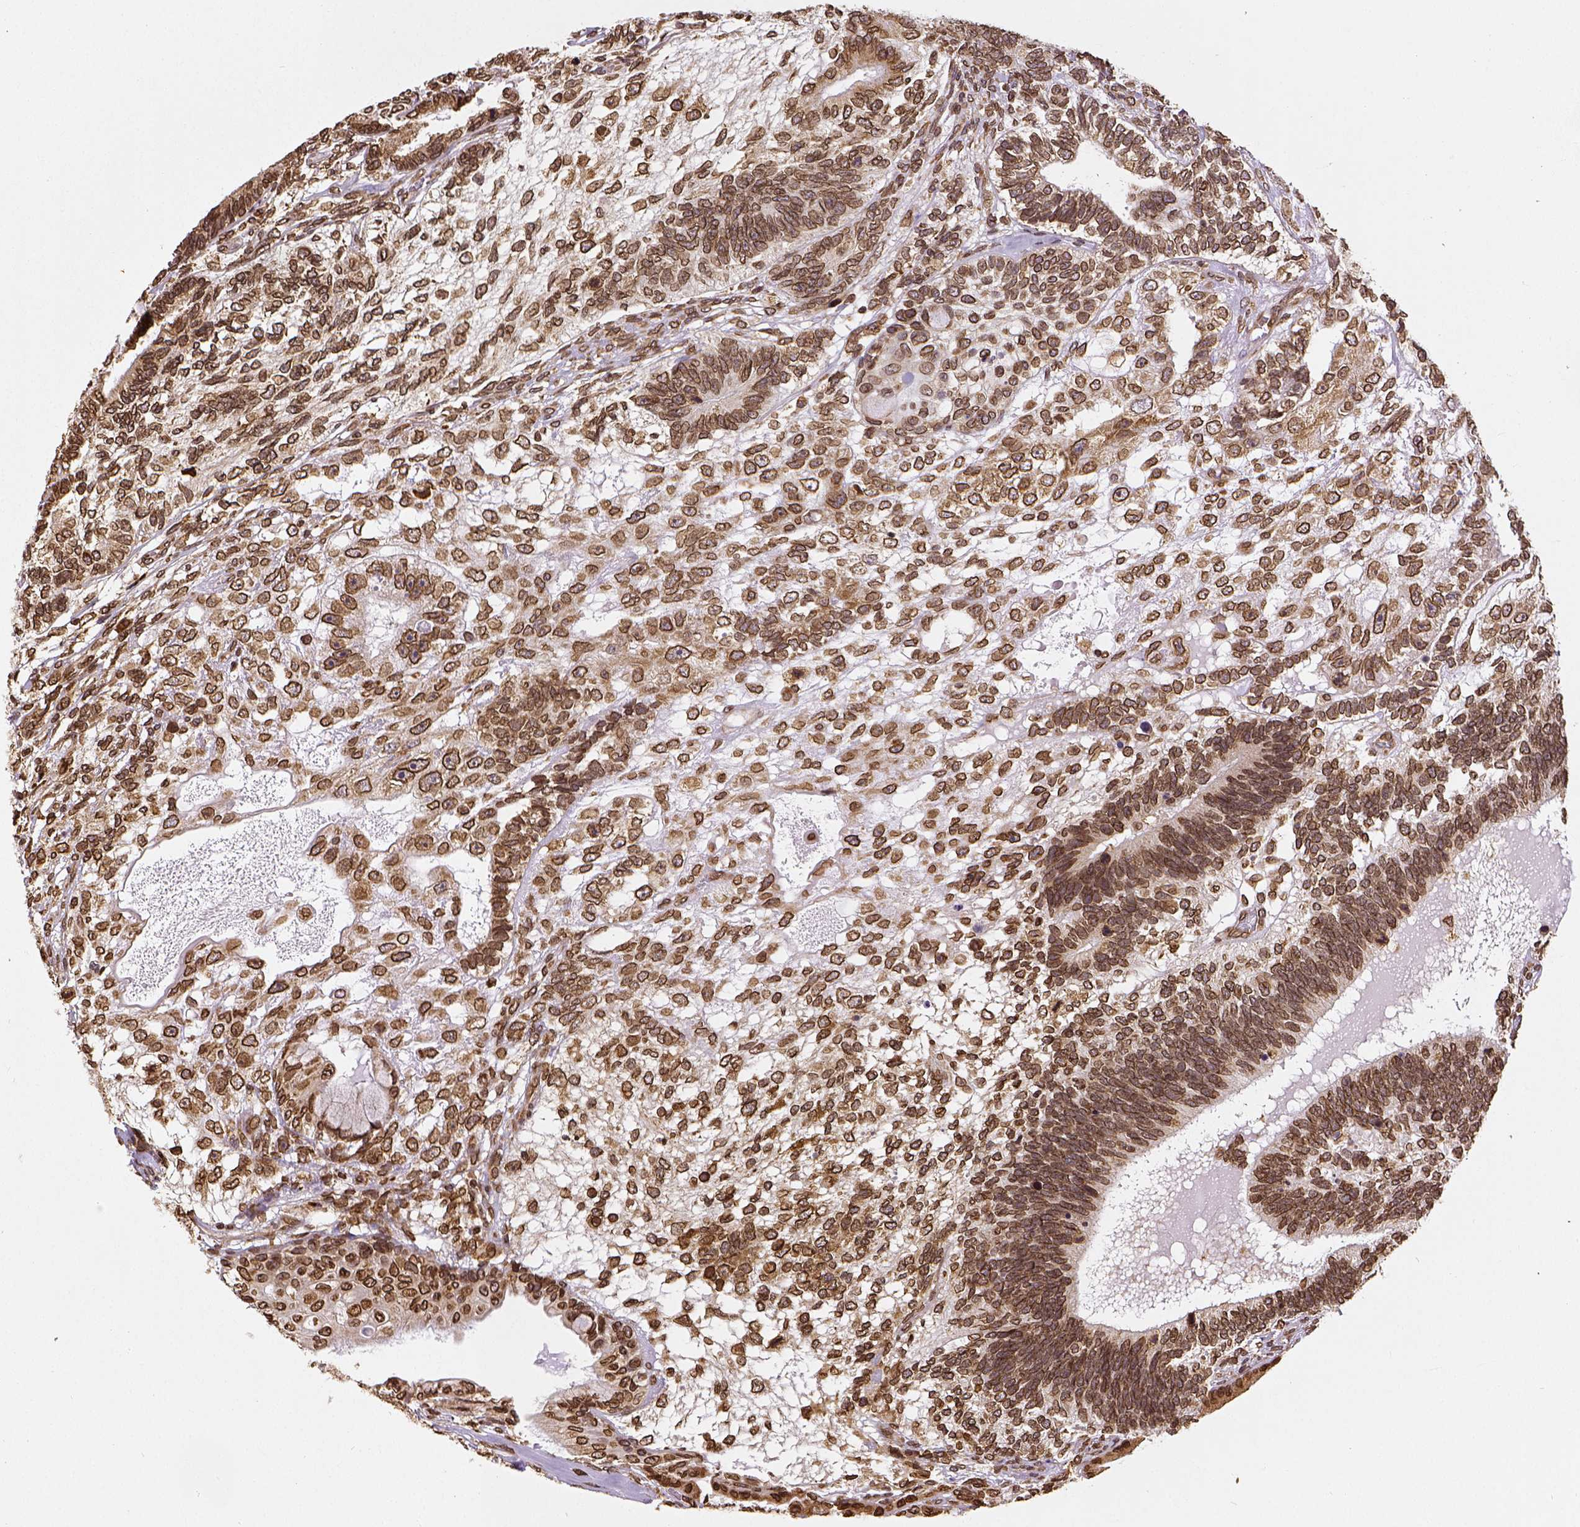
{"staining": {"intensity": "strong", "quantity": ">75%", "location": "cytoplasmic/membranous,nuclear"}, "tissue": "testis cancer", "cell_type": "Tumor cells", "image_type": "cancer", "snomed": [{"axis": "morphology", "description": "Seminoma, NOS"}, {"axis": "morphology", "description": "Carcinoma, Embryonal, NOS"}, {"axis": "topography", "description": "Testis"}], "caption": "Testis seminoma stained with a brown dye demonstrates strong cytoplasmic/membranous and nuclear positive staining in approximately >75% of tumor cells.", "gene": "MTDH", "patient": {"sex": "male", "age": 41}}